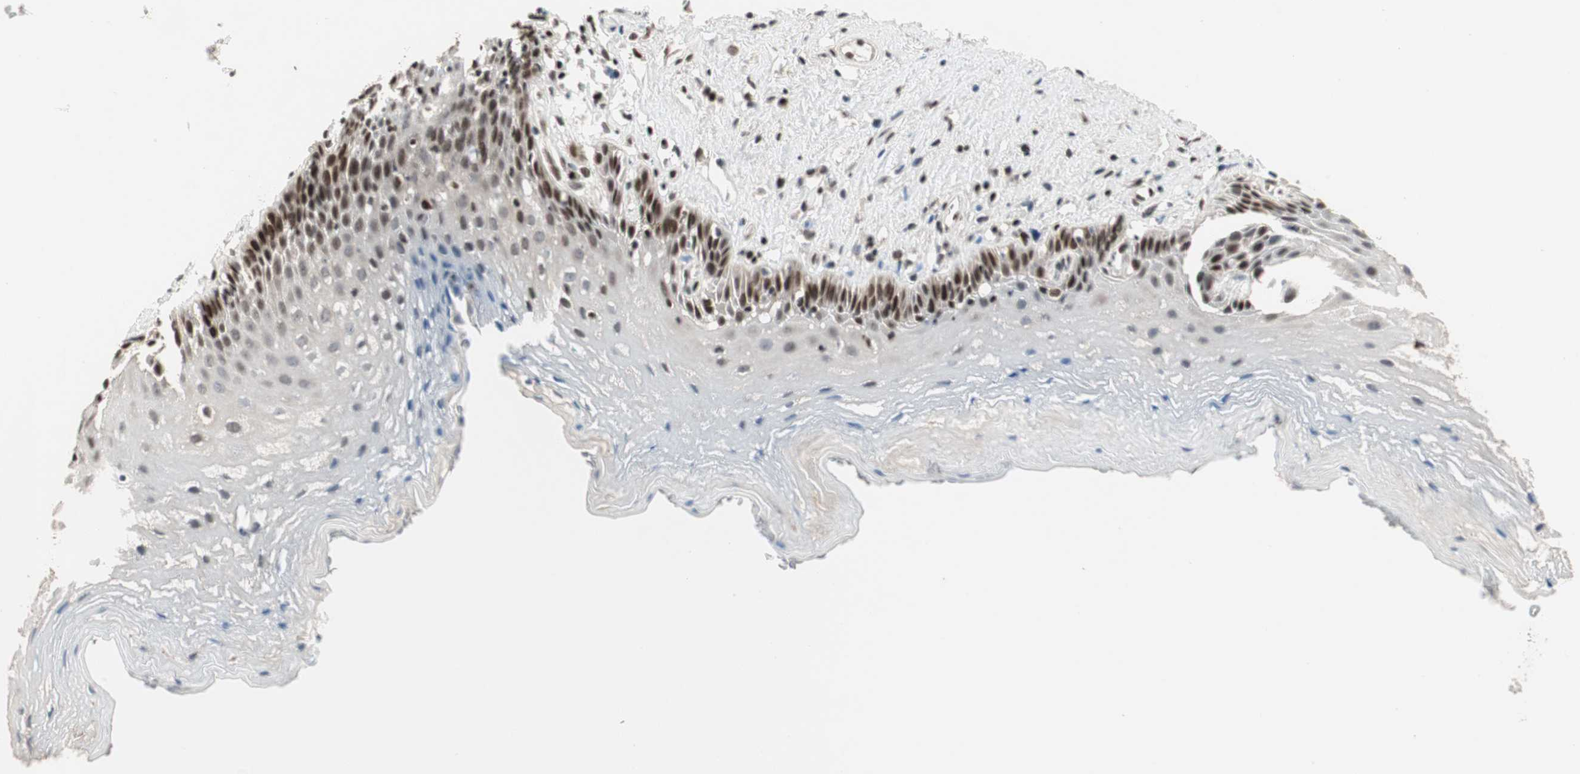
{"staining": {"intensity": "strong", "quantity": "25%-75%", "location": "nuclear"}, "tissue": "esophagus", "cell_type": "Squamous epithelial cells", "image_type": "normal", "snomed": [{"axis": "morphology", "description": "Normal tissue, NOS"}, {"axis": "topography", "description": "Esophagus"}], "caption": "A micrograph of human esophagus stained for a protein exhibits strong nuclear brown staining in squamous epithelial cells. Nuclei are stained in blue.", "gene": "MDC1", "patient": {"sex": "female", "age": 70}}